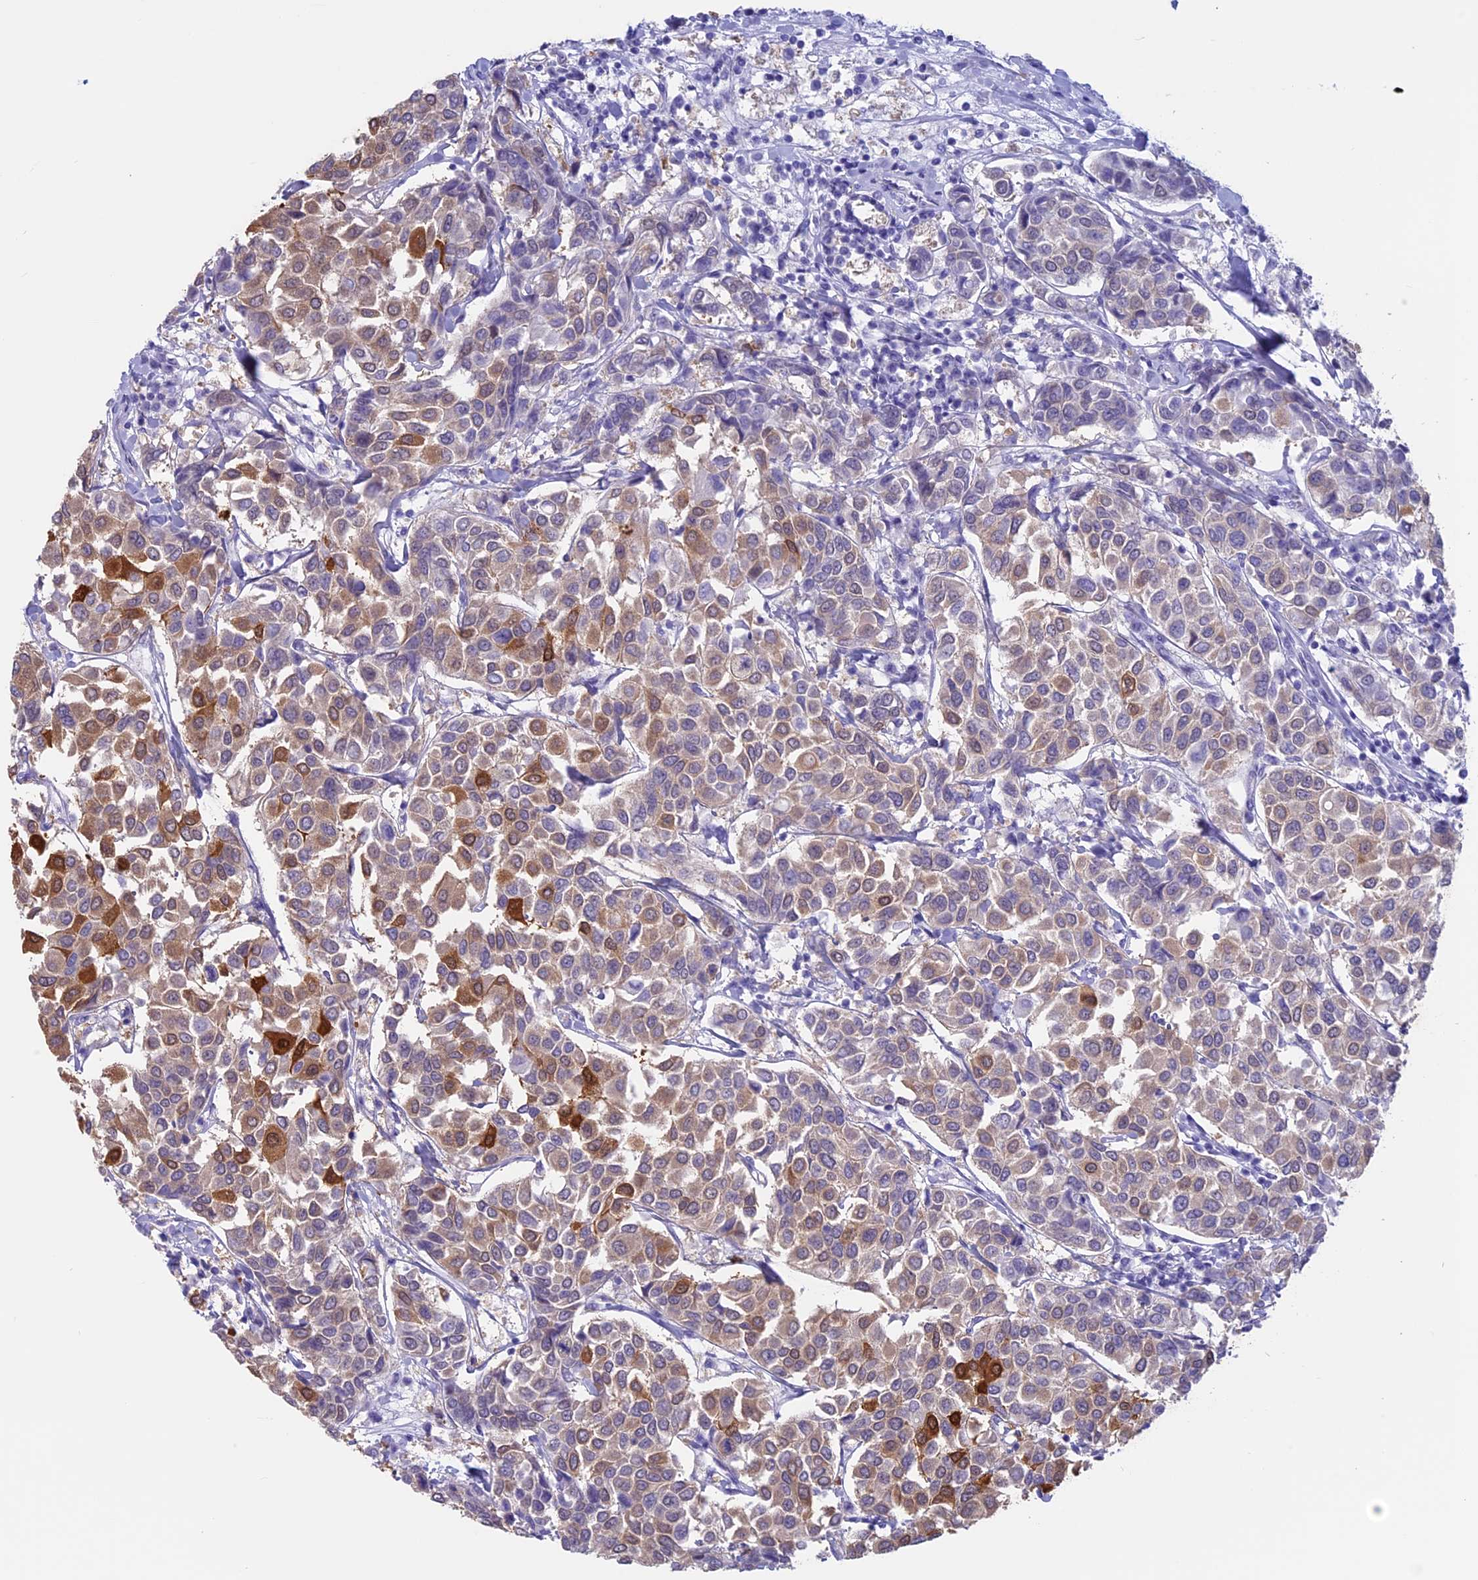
{"staining": {"intensity": "moderate", "quantity": "<25%", "location": "cytoplasmic/membranous,nuclear"}, "tissue": "breast cancer", "cell_type": "Tumor cells", "image_type": "cancer", "snomed": [{"axis": "morphology", "description": "Duct carcinoma"}, {"axis": "topography", "description": "Breast"}], "caption": "A histopathology image showing moderate cytoplasmic/membranous and nuclear expression in approximately <25% of tumor cells in breast intraductal carcinoma, as visualized by brown immunohistochemical staining.", "gene": "LHFPL2", "patient": {"sex": "female", "age": 55}}